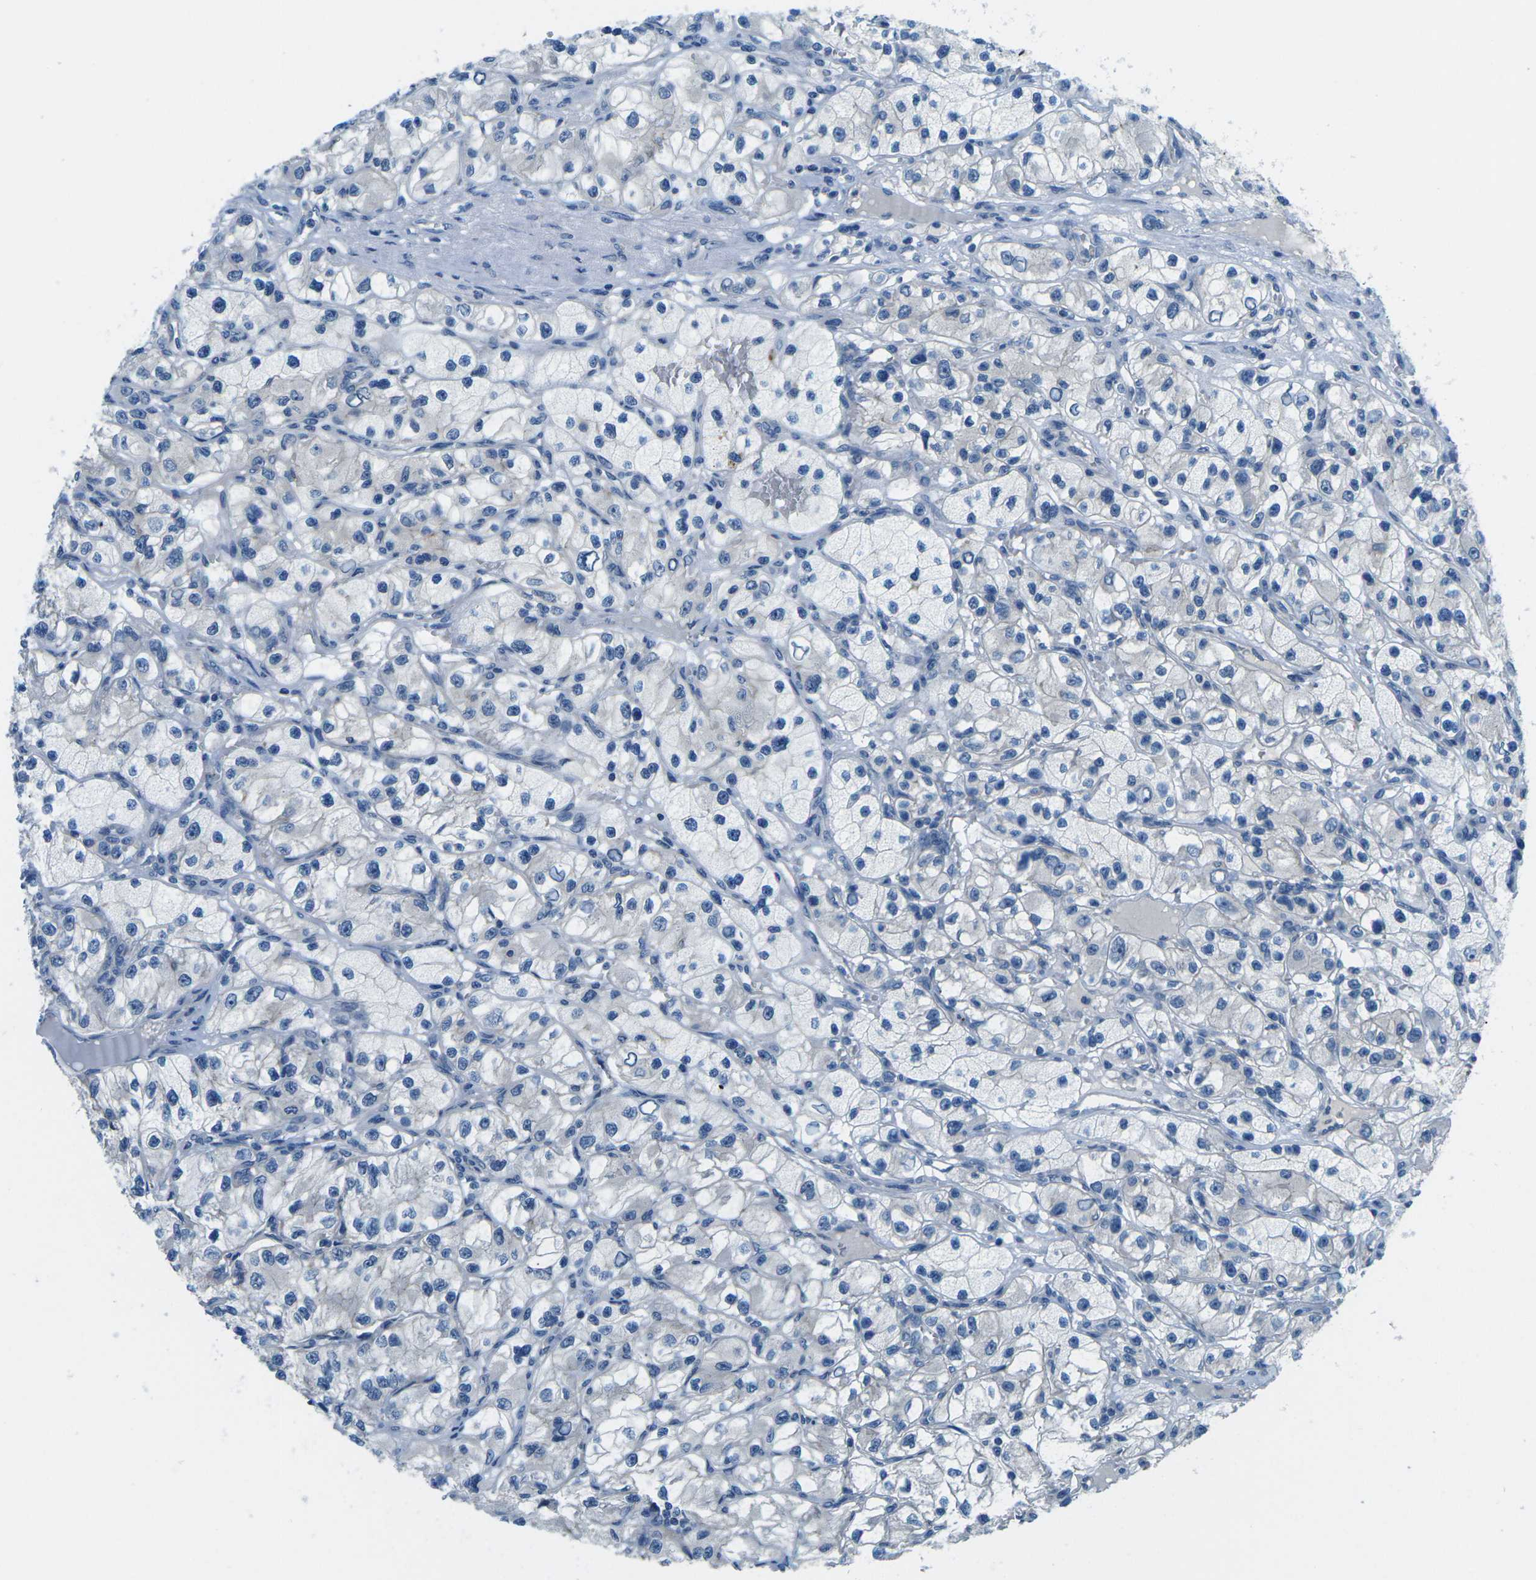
{"staining": {"intensity": "negative", "quantity": "none", "location": "none"}, "tissue": "renal cancer", "cell_type": "Tumor cells", "image_type": "cancer", "snomed": [{"axis": "morphology", "description": "Adenocarcinoma, NOS"}, {"axis": "topography", "description": "Kidney"}], "caption": "The histopathology image reveals no staining of tumor cells in adenocarcinoma (renal).", "gene": "CTNND1", "patient": {"sex": "female", "age": 57}}